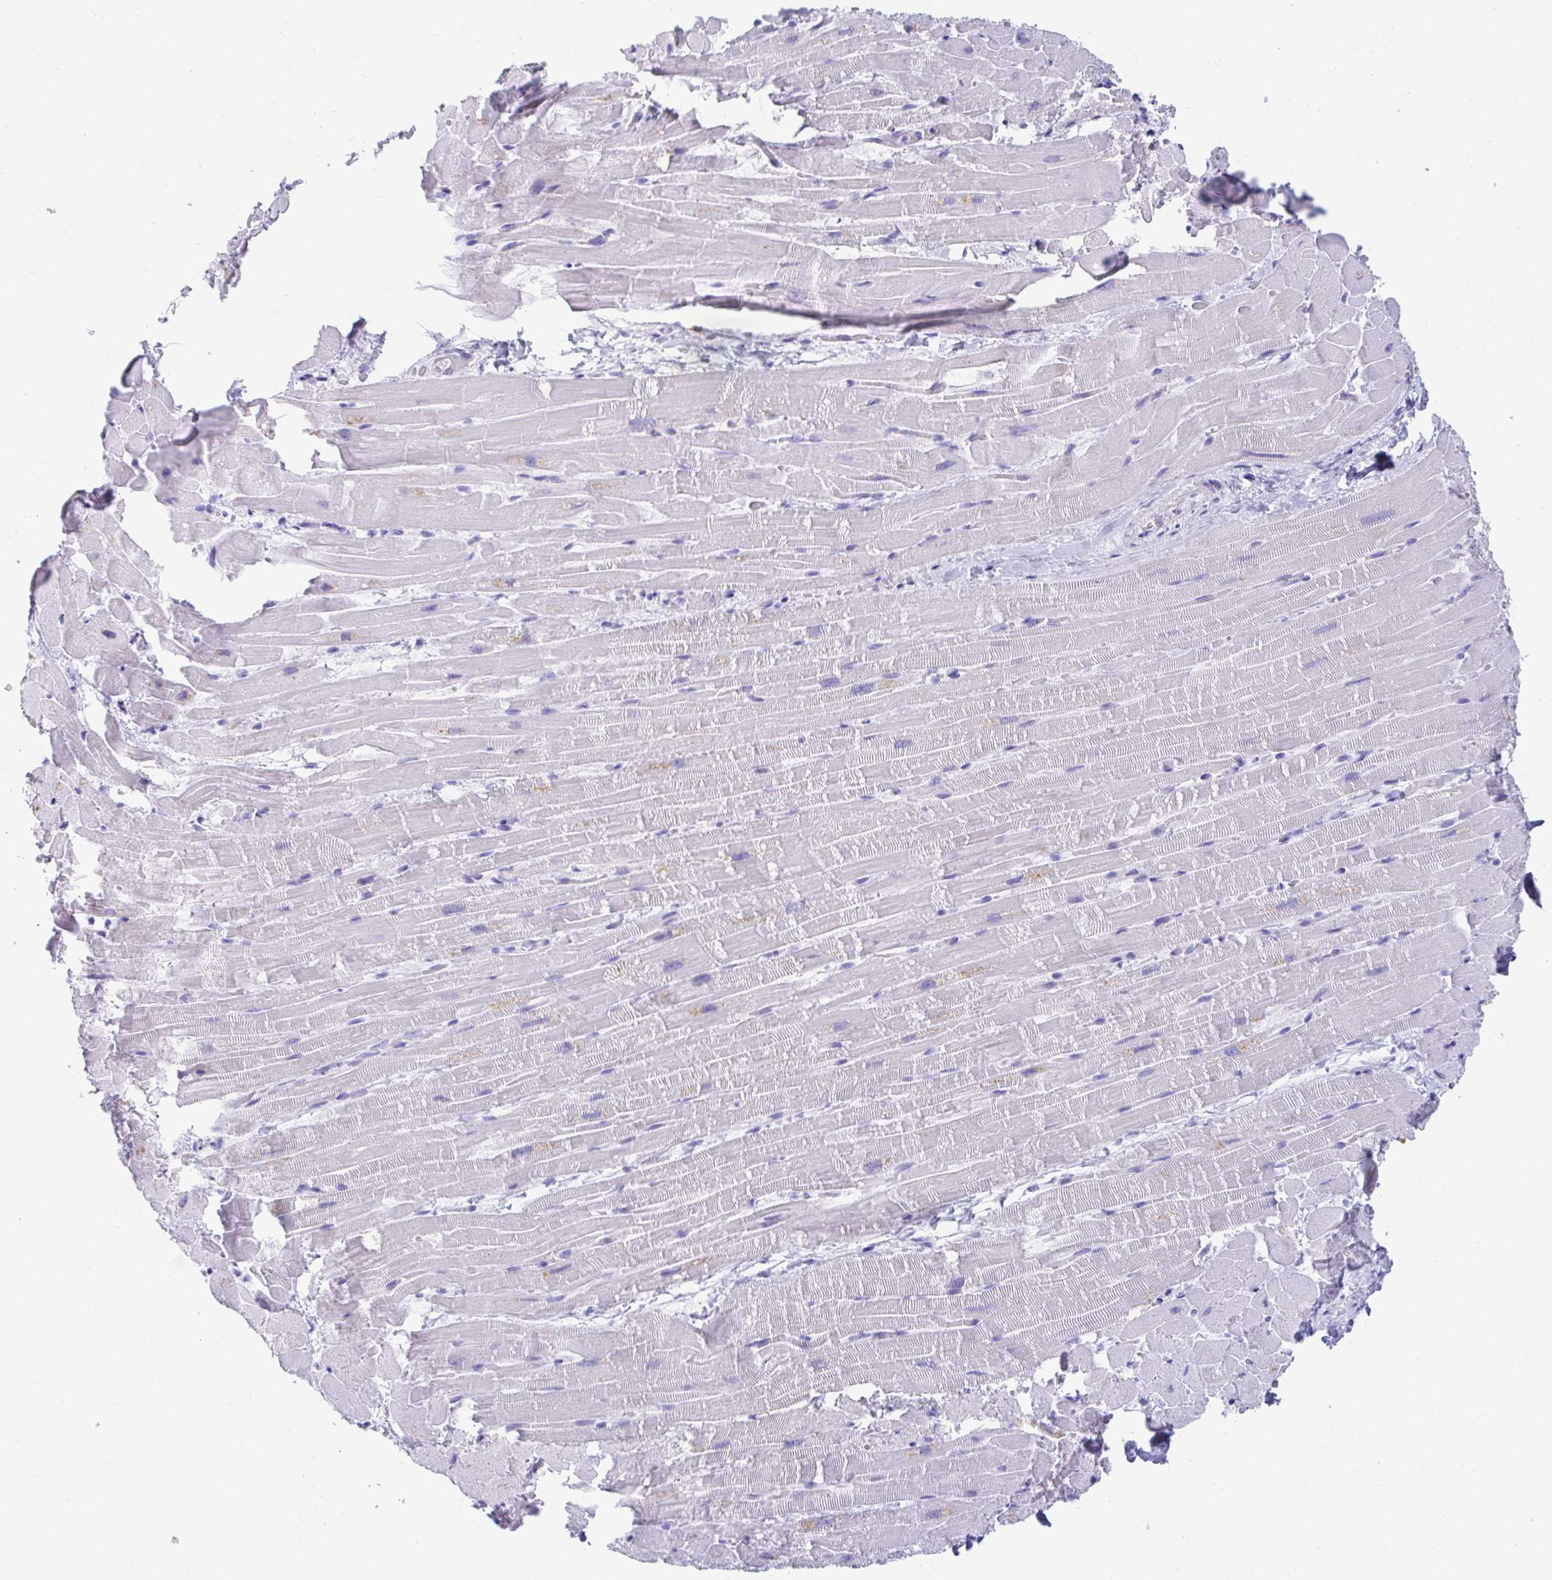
{"staining": {"intensity": "weak", "quantity": "<25%", "location": "cytoplasmic/membranous"}, "tissue": "heart muscle", "cell_type": "Cardiomyocytes", "image_type": "normal", "snomed": [{"axis": "morphology", "description": "Normal tissue, NOS"}, {"axis": "topography", "description": "Heart"}], "caption": "Cardiomyocytes are negative for brown protein staining in benign heart muscle. Nuclei are stained in blue.", "gene": "DPEP3", "patient": {"sex": "male", "age": 37}}